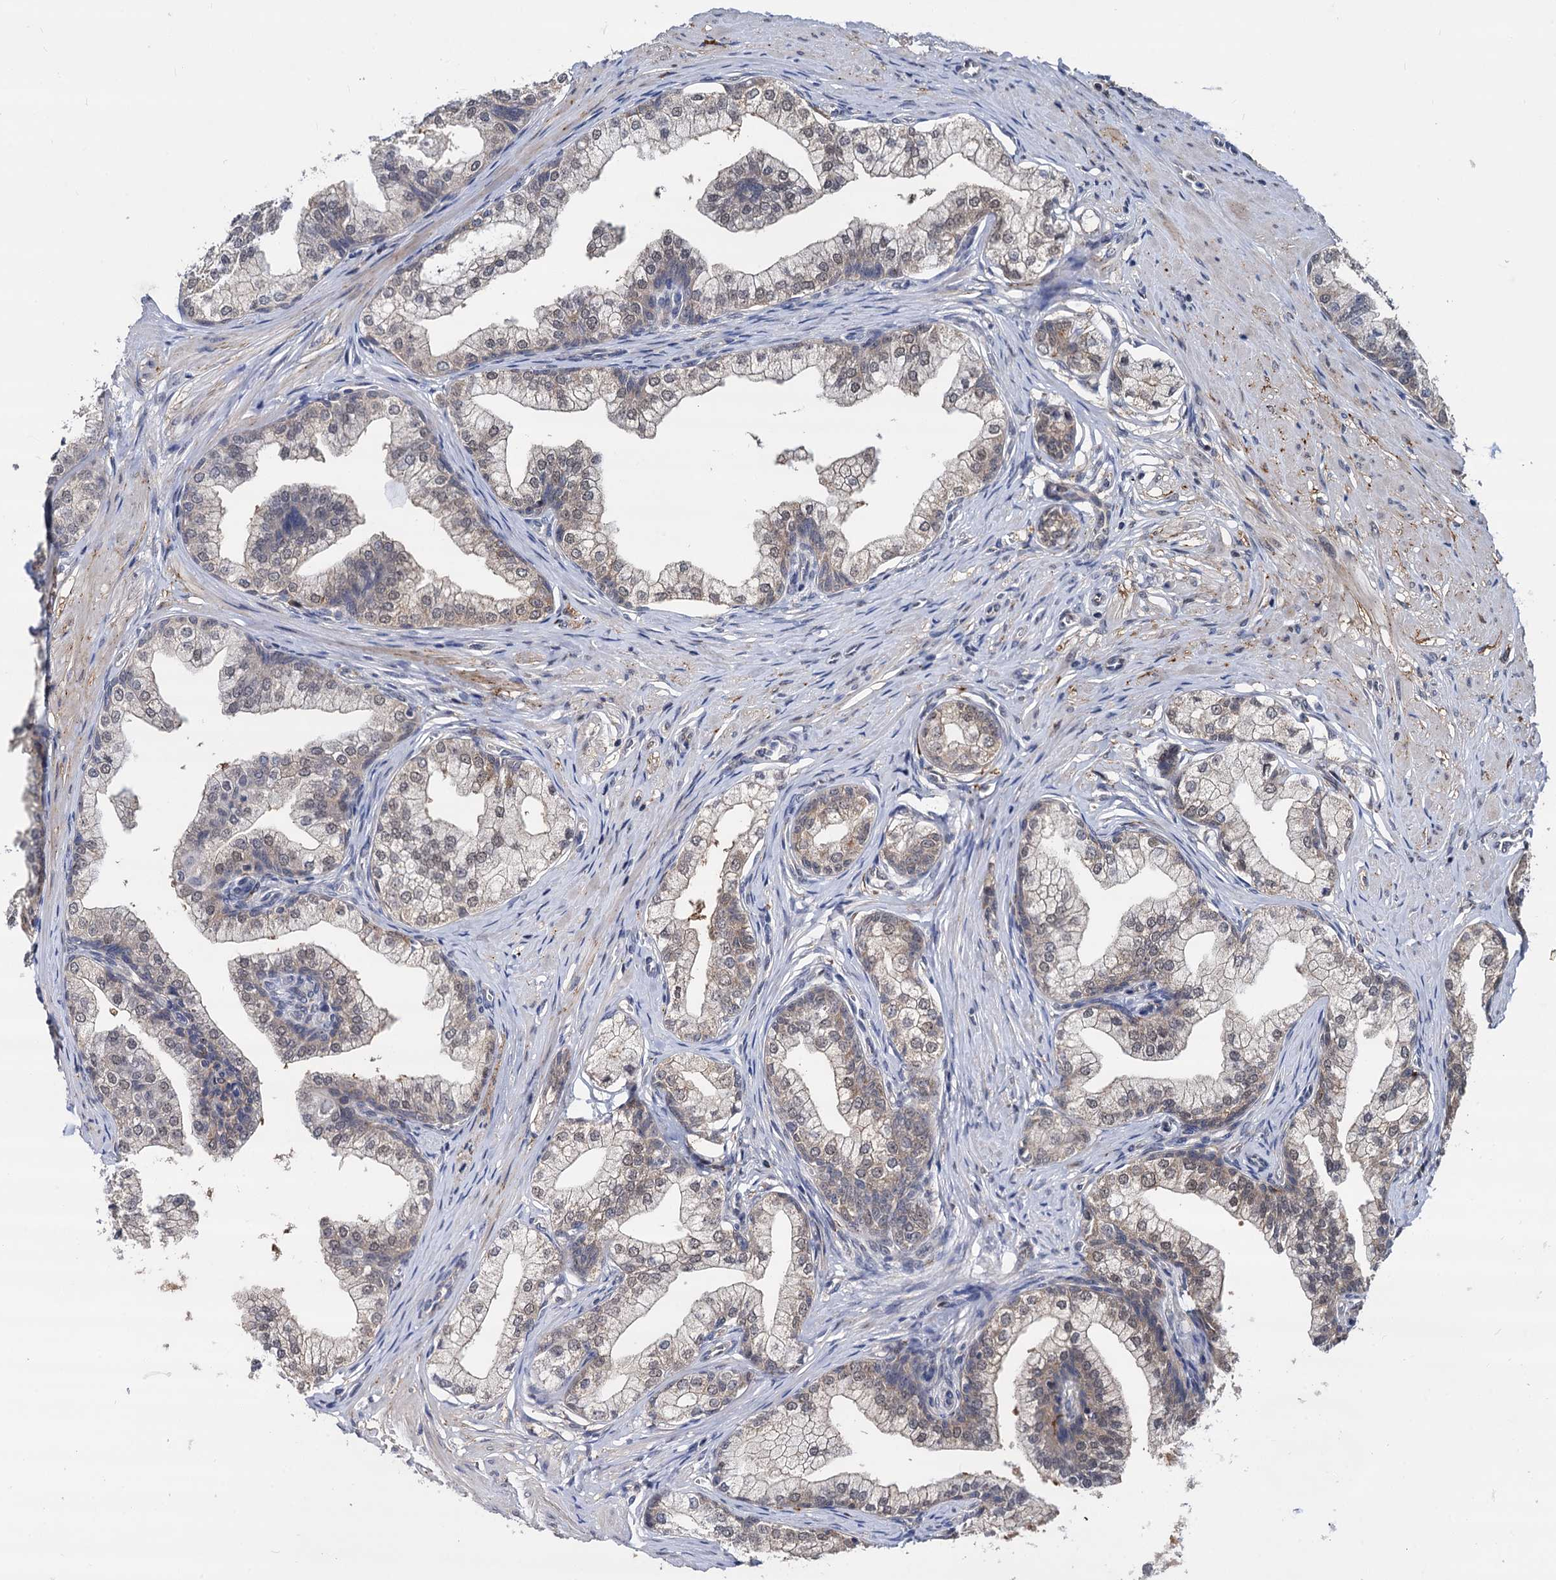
{"staining": {"intensity": "weak", "quantity": "25%-75%", "location": "cytoplasmic/membranous,nuclear"}, "tissue": "prostate", "cell_type": "Glandular cells", "image_type": "normal", "snomed": [{"axis": "morphology", "description": "Normal tissue, NOS"}, {"axis": "topography", "description": "Prostate"}], "caption": "The micrograph exhibits staining of unremarkable prostate, revealing weak cytoplasmic/membranous,nuclear protein positivity (brown color) within glandular cells. (IHC, brightfield microscopy, high magnification).", "gene": "PSMD4", "patient": {"sex": "male", "age": 60}}